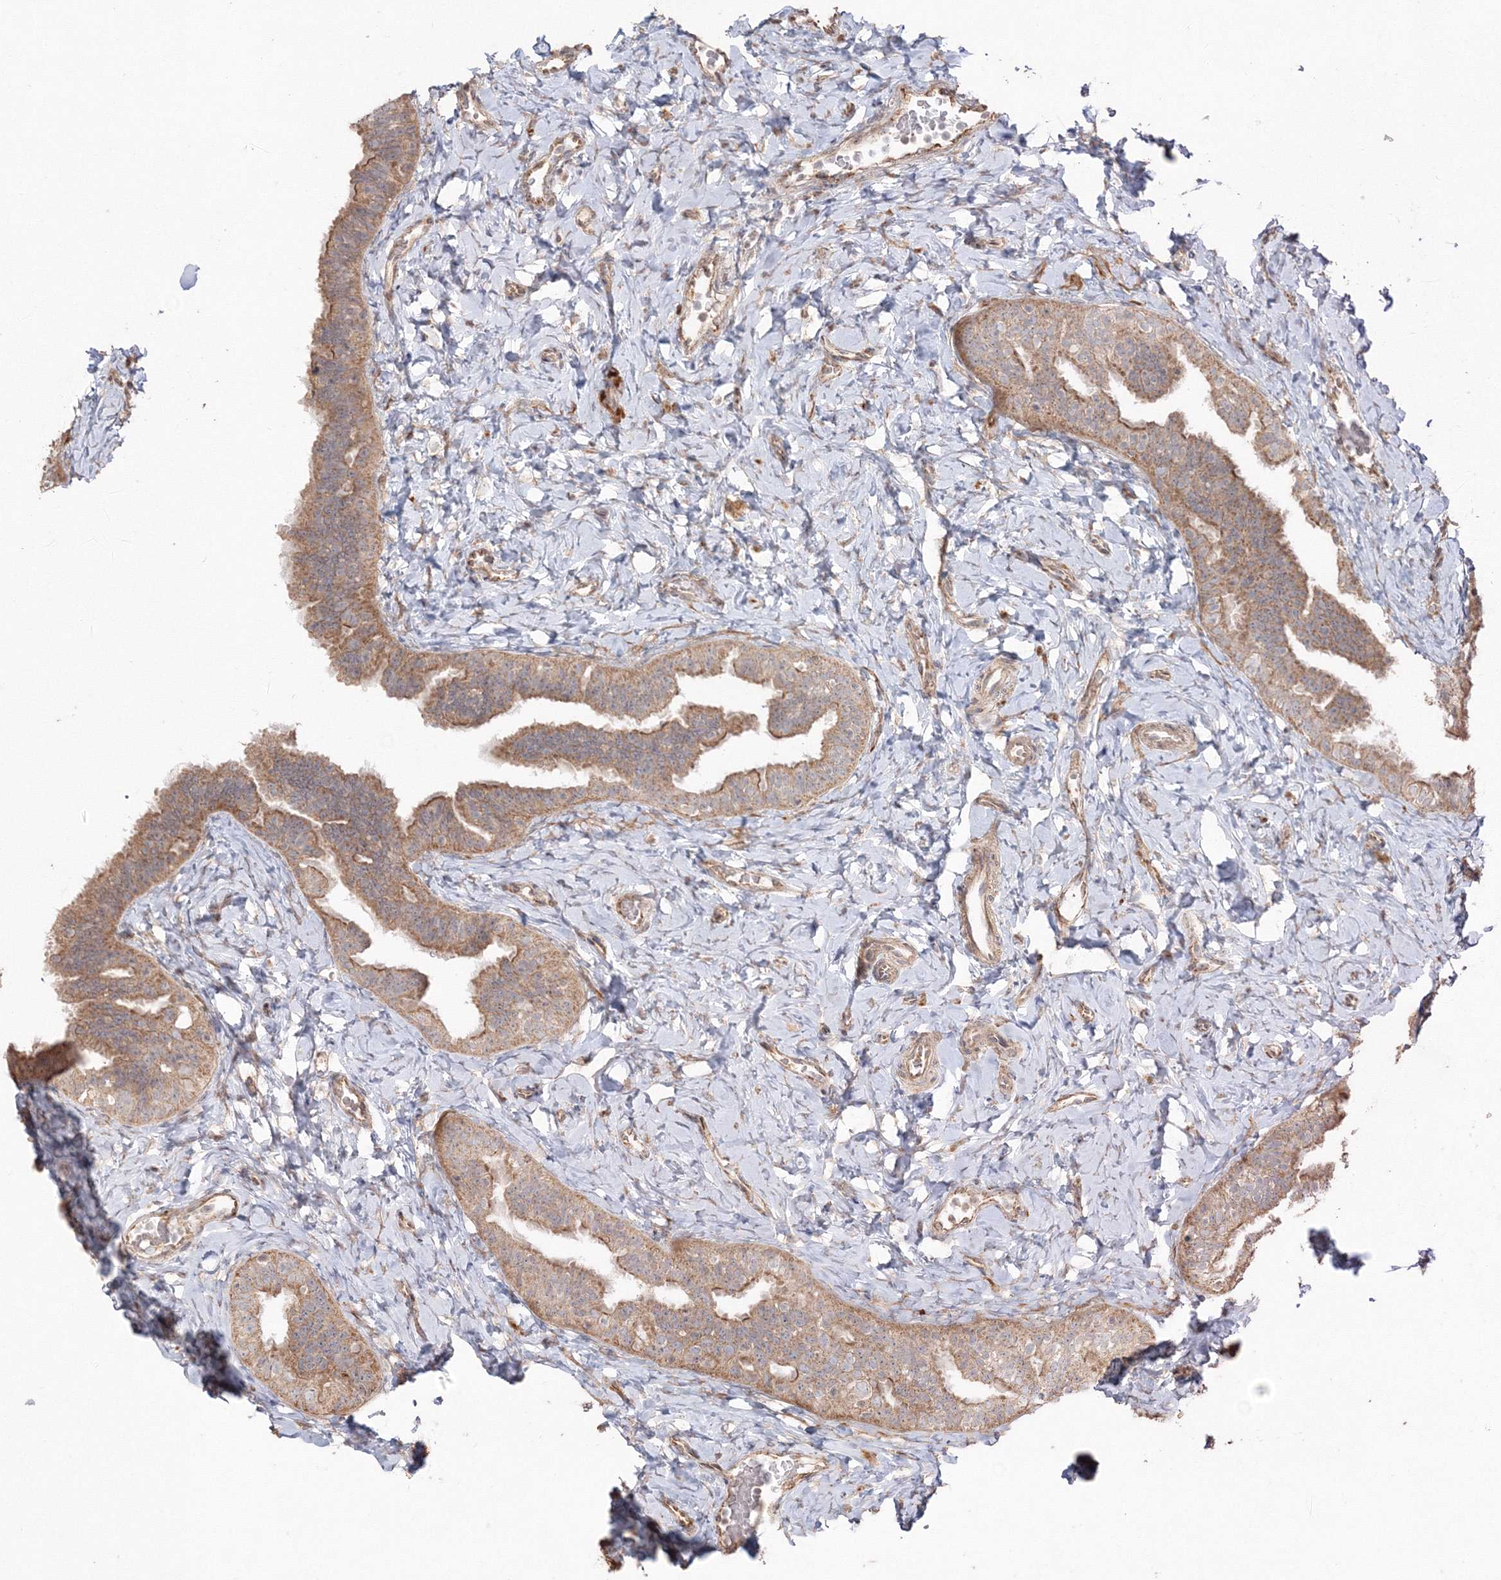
{"staining": {"intensity": "moderate", "quantity": ">75%", "location": "cytoplasmic/membranous"}, "tissue": "fallopian tube", "cell_type": "Glandular cells", "image_type": "normal", "snomed": [{"axis": "morphology", "description": "Normal tissue, NOS"}, {"axis": "topography", "description": "Fallopian tube"}], "caption": "The image exhibits a brown stain indicating the presence of a protein in the cytoplasmic/membranous of glandular cells in fallopian tube. (DAB (3,3'-diaminobenzidine) IHC with brightfield microscopy, high magnification).", "gene": "ANAPC16", "patient": {"sex": "female", "age": 39}}